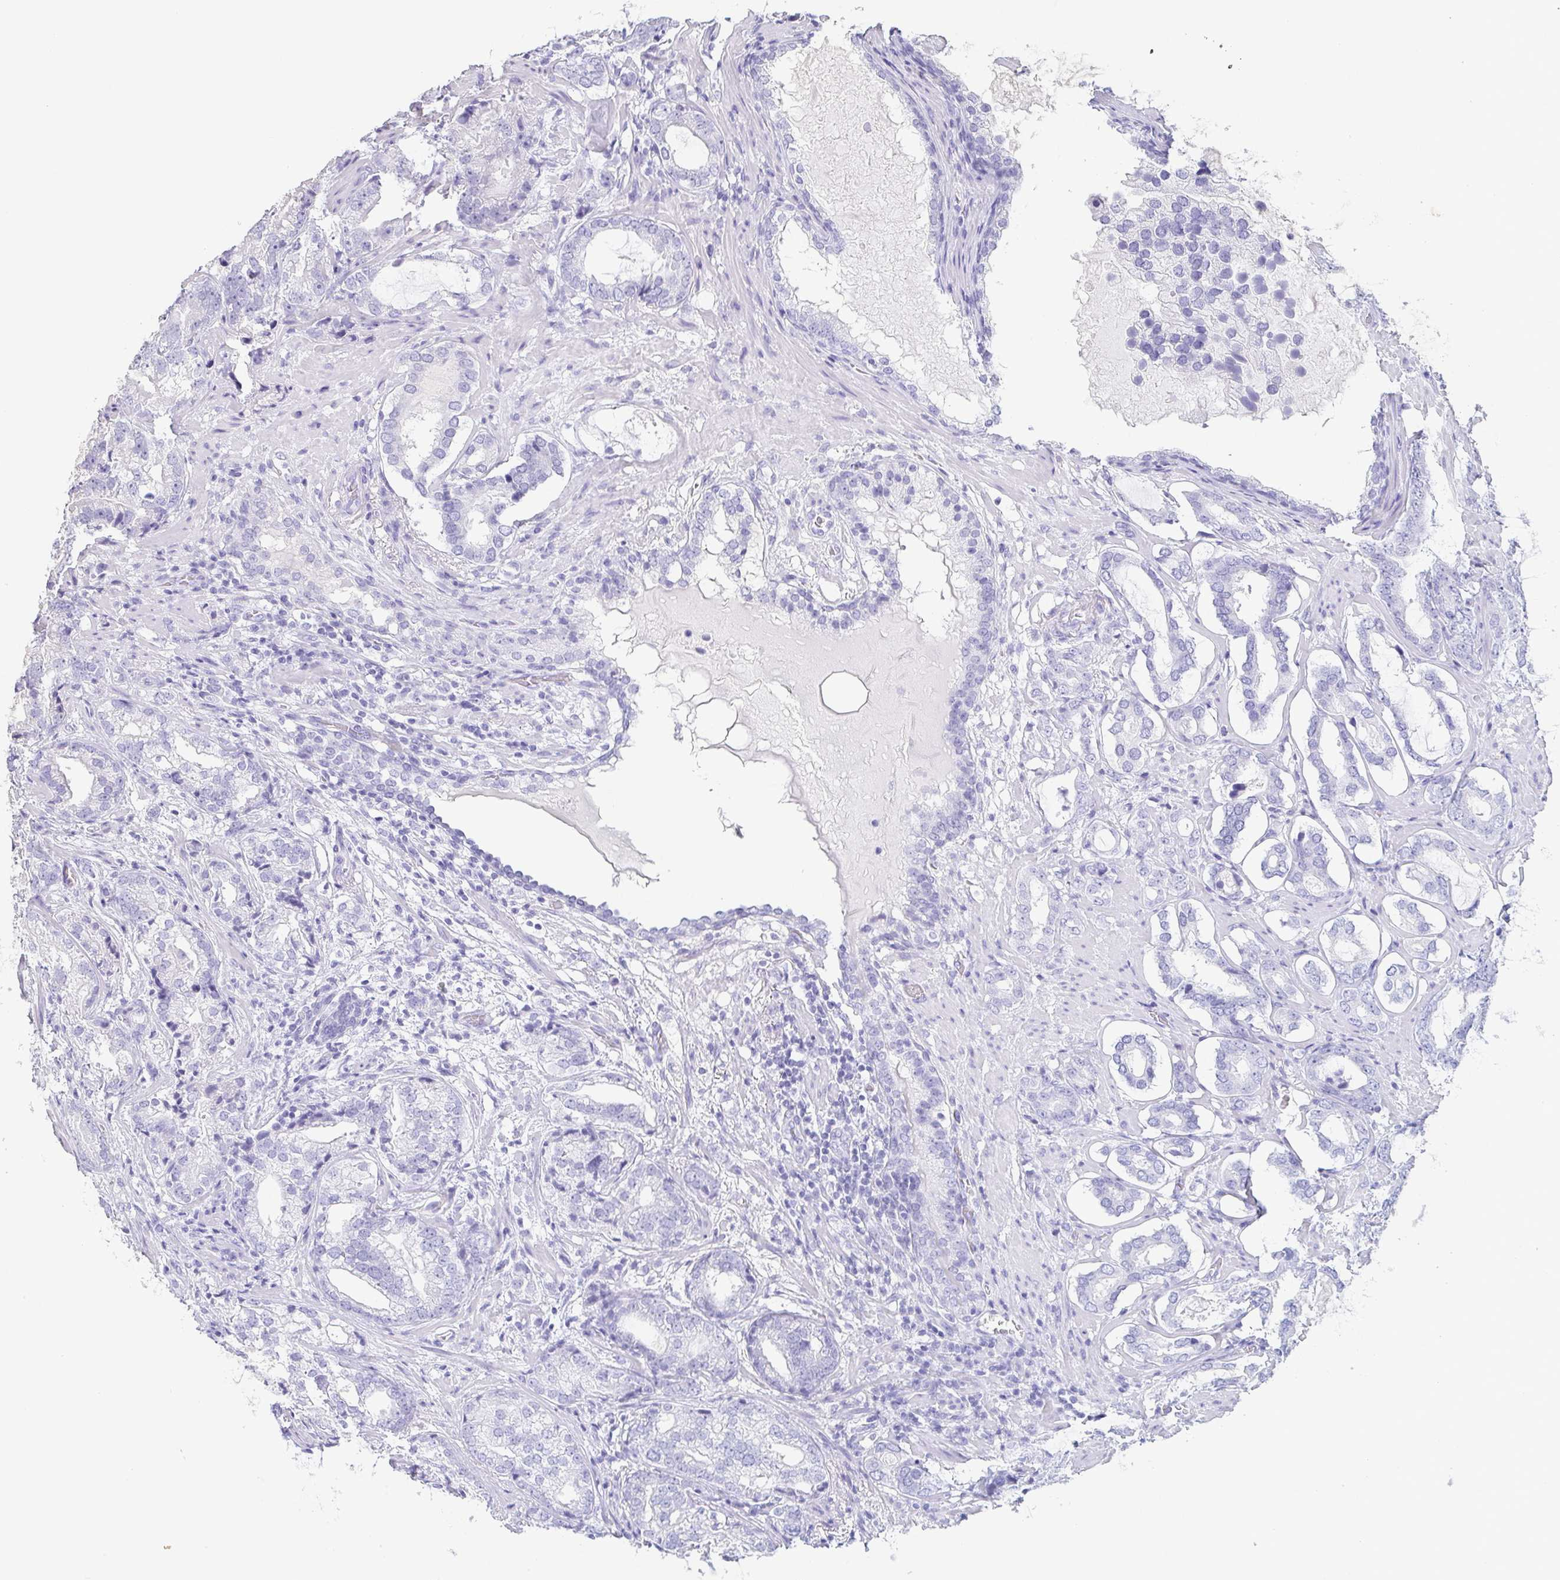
{"staining": {"intensity": "negative", "quantity": "none", "location": "none"}, "tissue": "prostate cancer", "cell_type": "Tumor cells", "image_type": "cancer", "snomed": [{"axis": "morphology", "description": "Adenocarcinoma, High grade"}, {"axis": "topography", "description": "Prostate"}], "caption": "Tumor cells are negative for brown protein staining in adenocarcinoma (high-grade) (prostate).", "gene": "BPIFA2", "patient": {"sex": "male", "age": 75}}